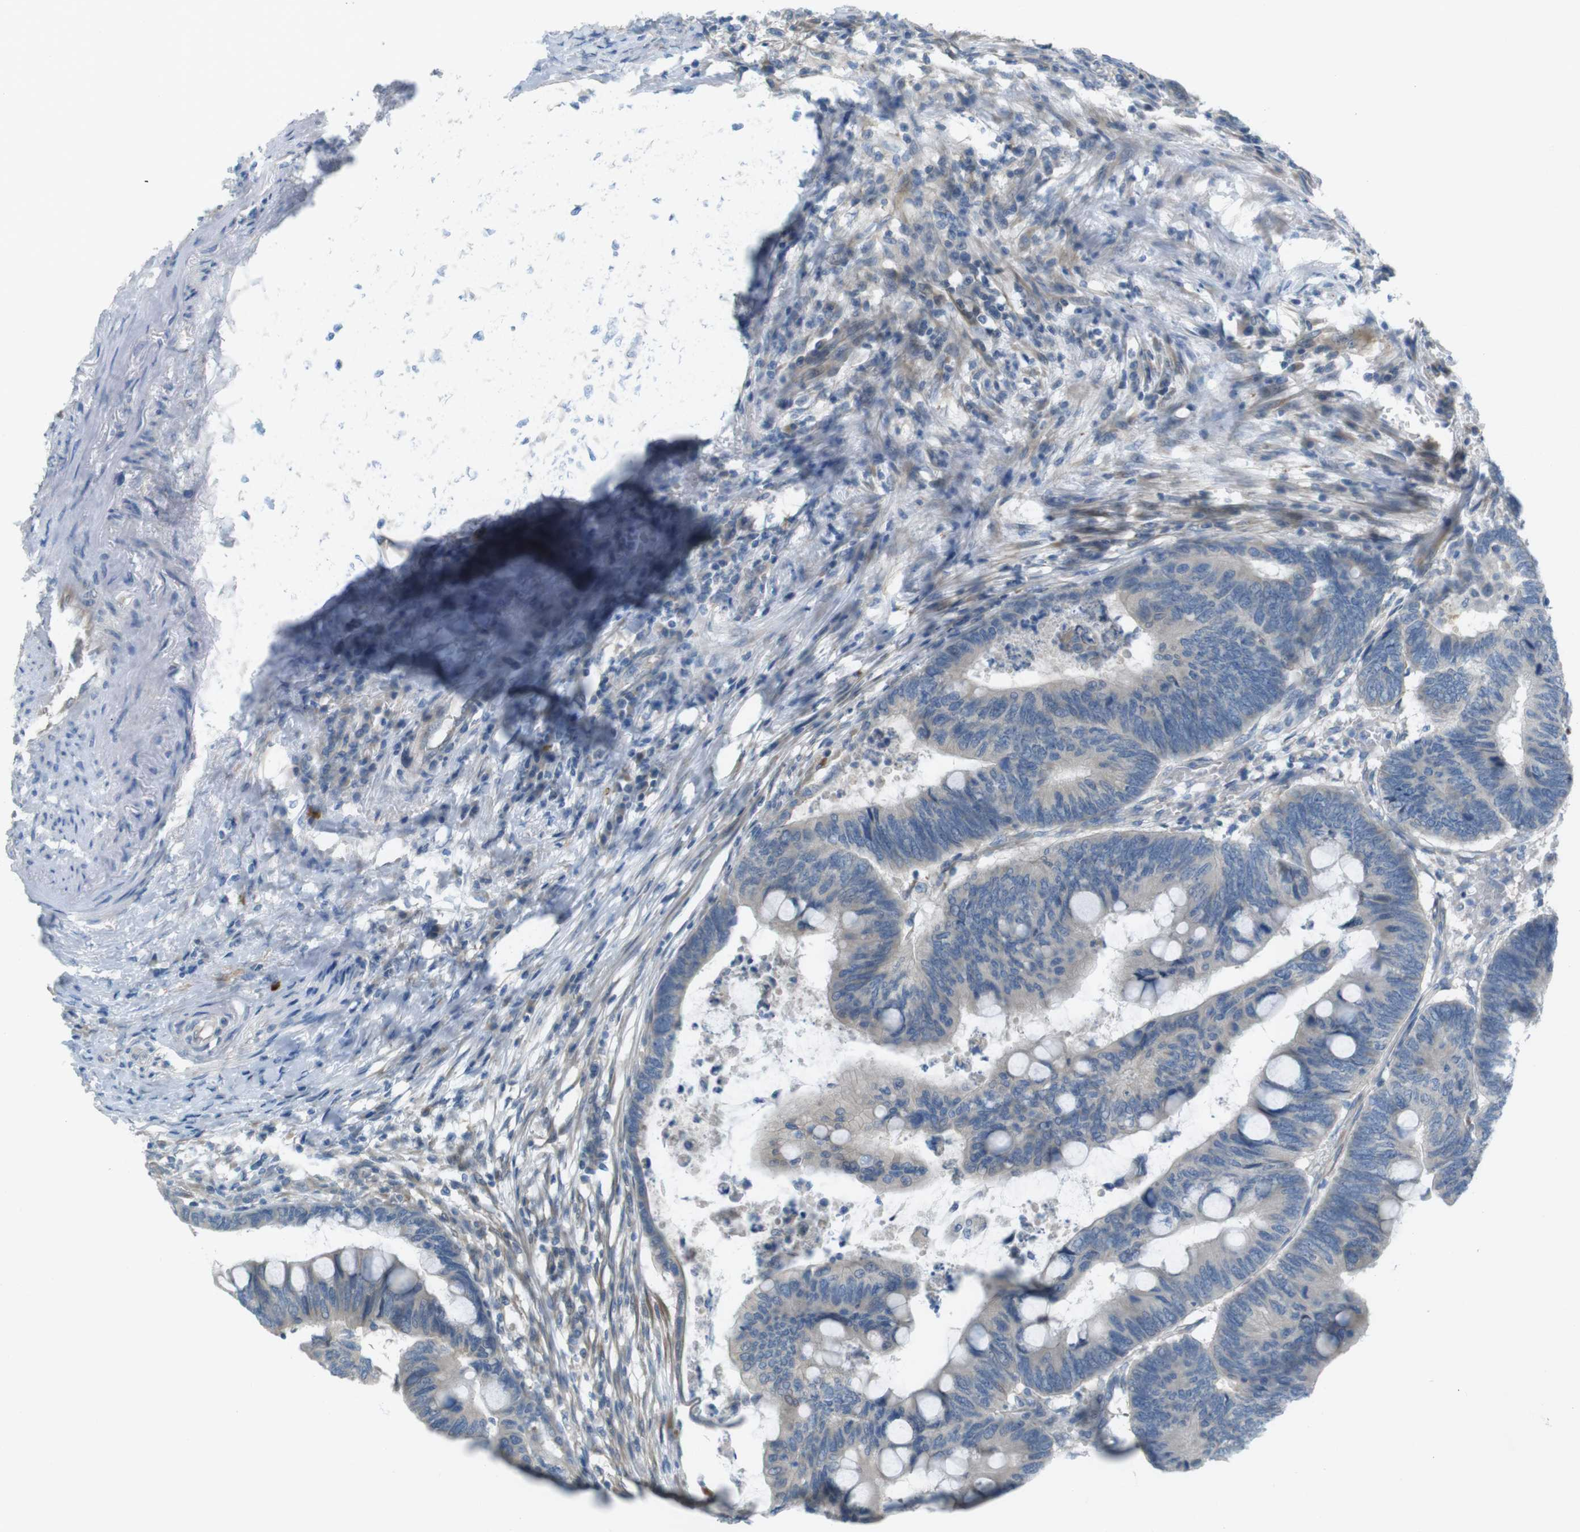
{"staining": {"intensity": "negative", "quantity": "none", "location": "none"}, "tissue": "colorectal cancer", "cell_type": "Tumor cells", "image_type": "cancer", "snomed": [{"axis": "morphology", "description": "Normal tissue, NOS"}, {"axis": "morphology", "description": "Adenocarcinoma, NOS"}, {"axis": "topography", "description": "Rectum"}, {"axis": "topography", "description": "Peripheral nerve tissue"}], "caption": "Immunohistochemistry micrograph of human colorectal adenocarcinoma stained for a protein (brown), which demonstrates no expression in tumor cells. The staining was performed using DAB (3,3'-diaminobenzidine) to visualize the protein expression in brown, while the nuclei were stained in blue with hematoxylin (Magnification: 20x).", "gene": "TMEM41B", "patient": {"sex": "male", "age": 92}}